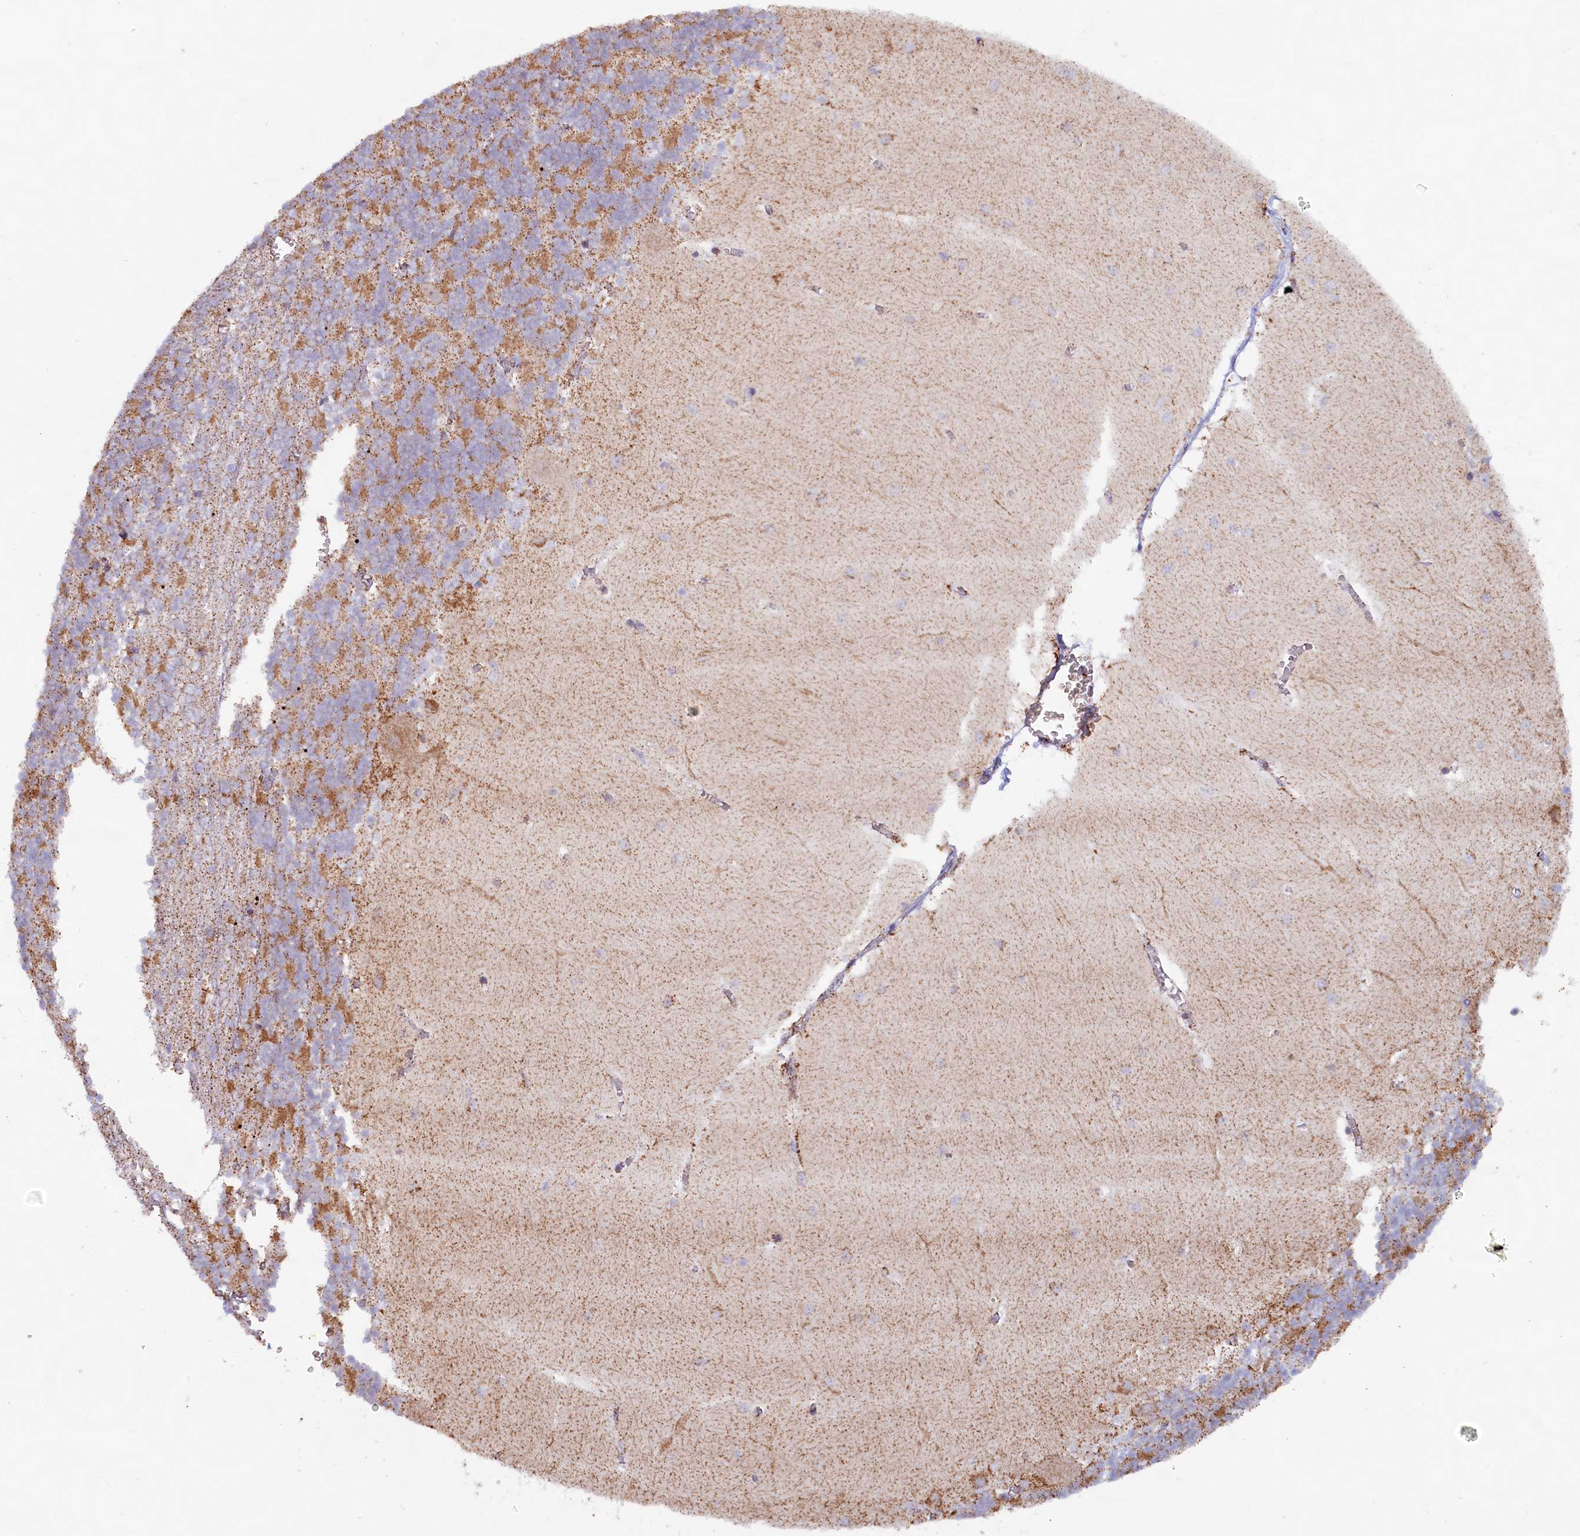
{"staining": {"intensity": "moderate", "quantity": ">75%", "location": "cytoplasmic/membranous"}, "tissue": "cerebellum", "cell_type": "Cells in granular layer", "image_type": "normal", "snomed": [{"axis": "morphology", "description": "Normal tissue, NOS"}, {"axis": "topography", "description": "Cerebellum"}], "caption": "Protein expression analysis of benign human cerebellum reveals moderate cytoplasmic/membranous staining in about >75% of cells in granular layer. The staining was performed using DAB, with brown indicating positive protein expression. Nuclei are stained blue with hematoxylin.", "gene": "C1D", "patient": {"sex": "male", "age": 37}}